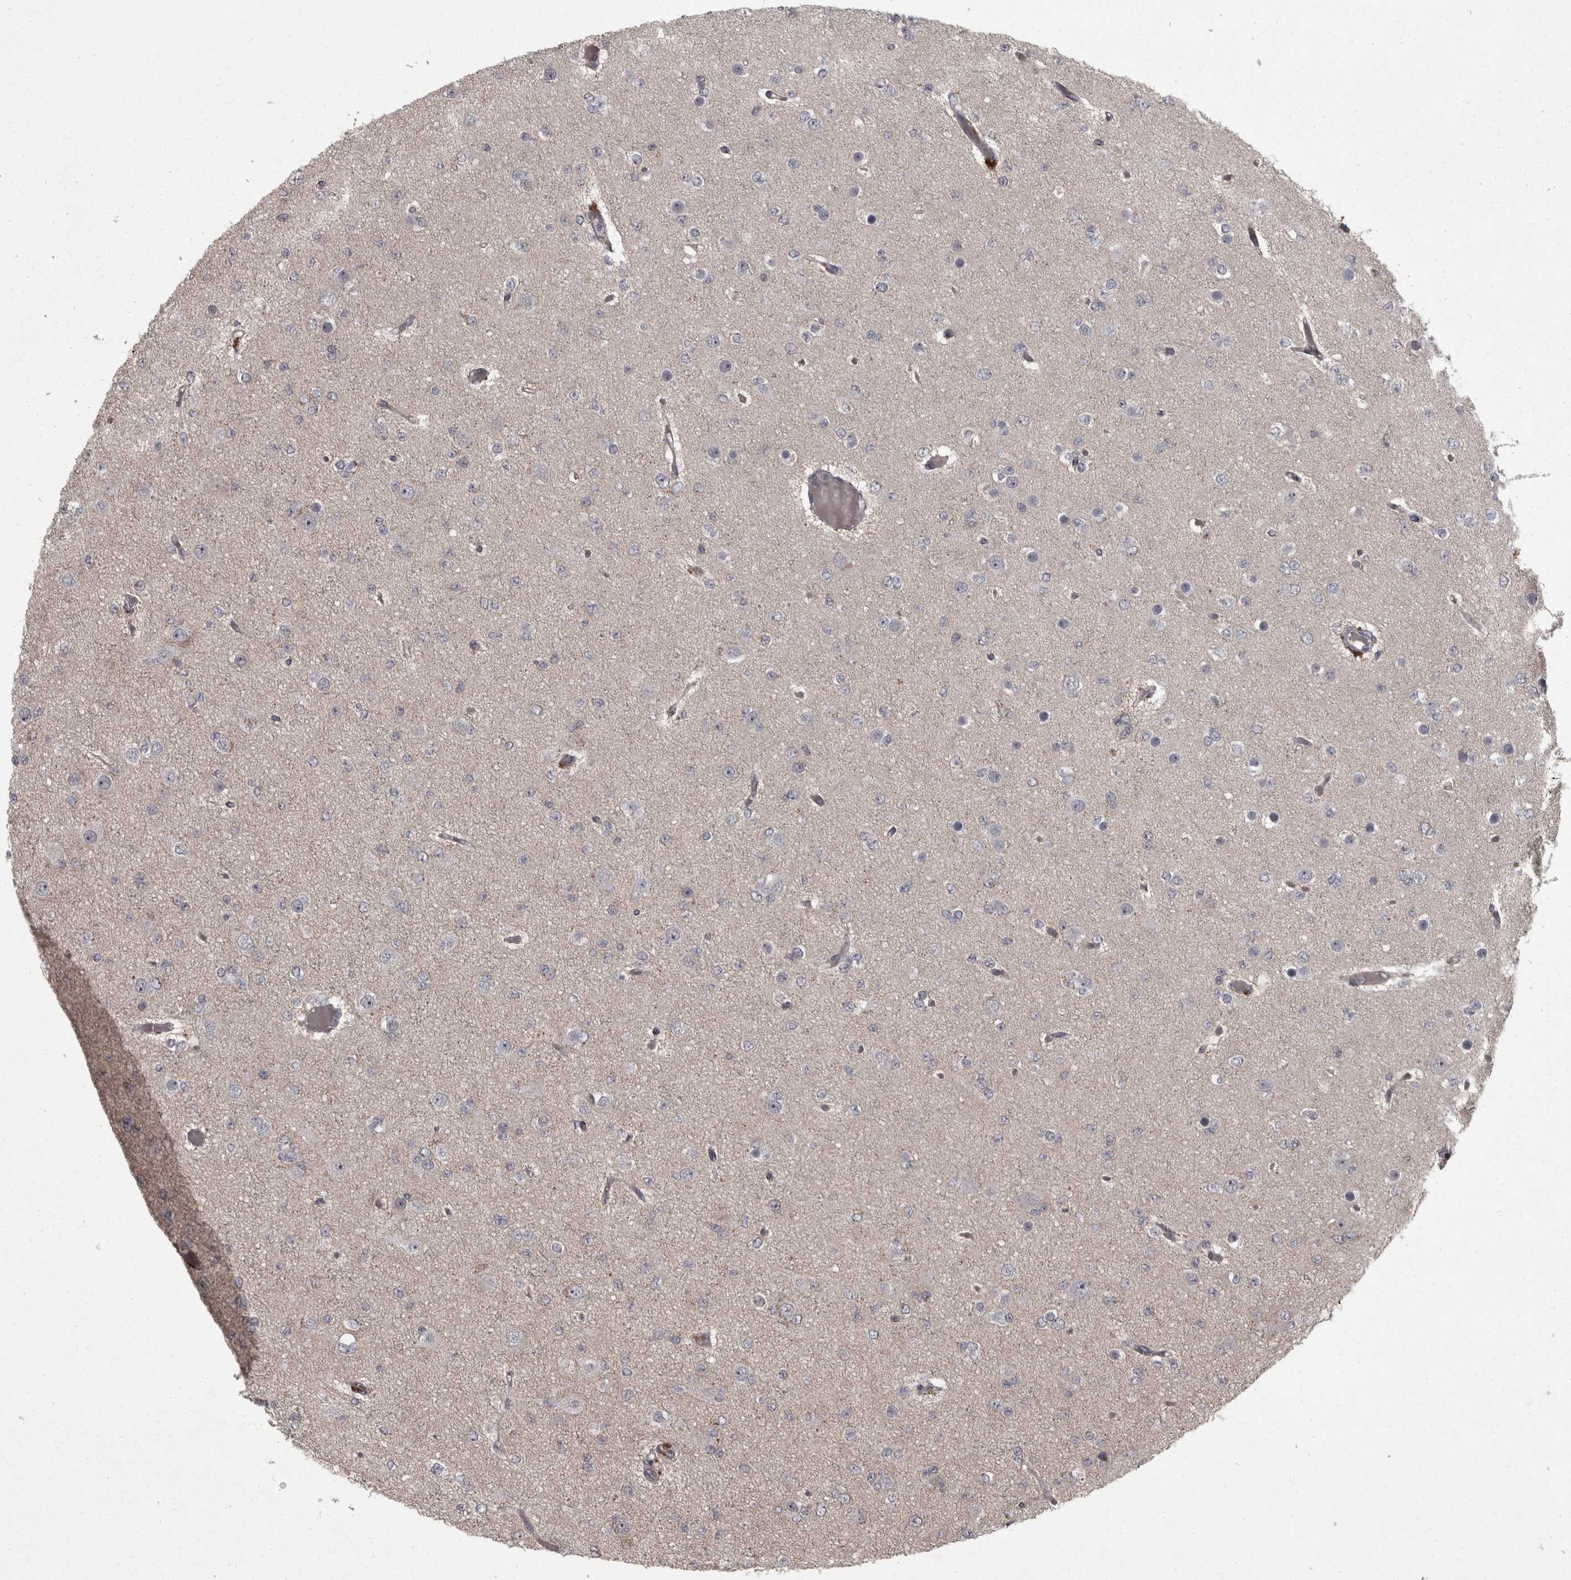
{"staining": {"intensity": "negative", "quantity": "none", "location": "none"}, "tissue": "glioma", "cell_type": "Tumor cells", "image_type": "cancer", "snomed": [{"axis": "morphology", "description": "Glioma, malignant, Low grade"}, {"axis": "topography", "description": "Brain"}], "caption": "This is a histopathology image of immunohistochemistry (IHC) staining of glioma, which shows no expression in tumor cells.", "gene": "PCDH17", "patient": {"sex": "female", "age": 22}}